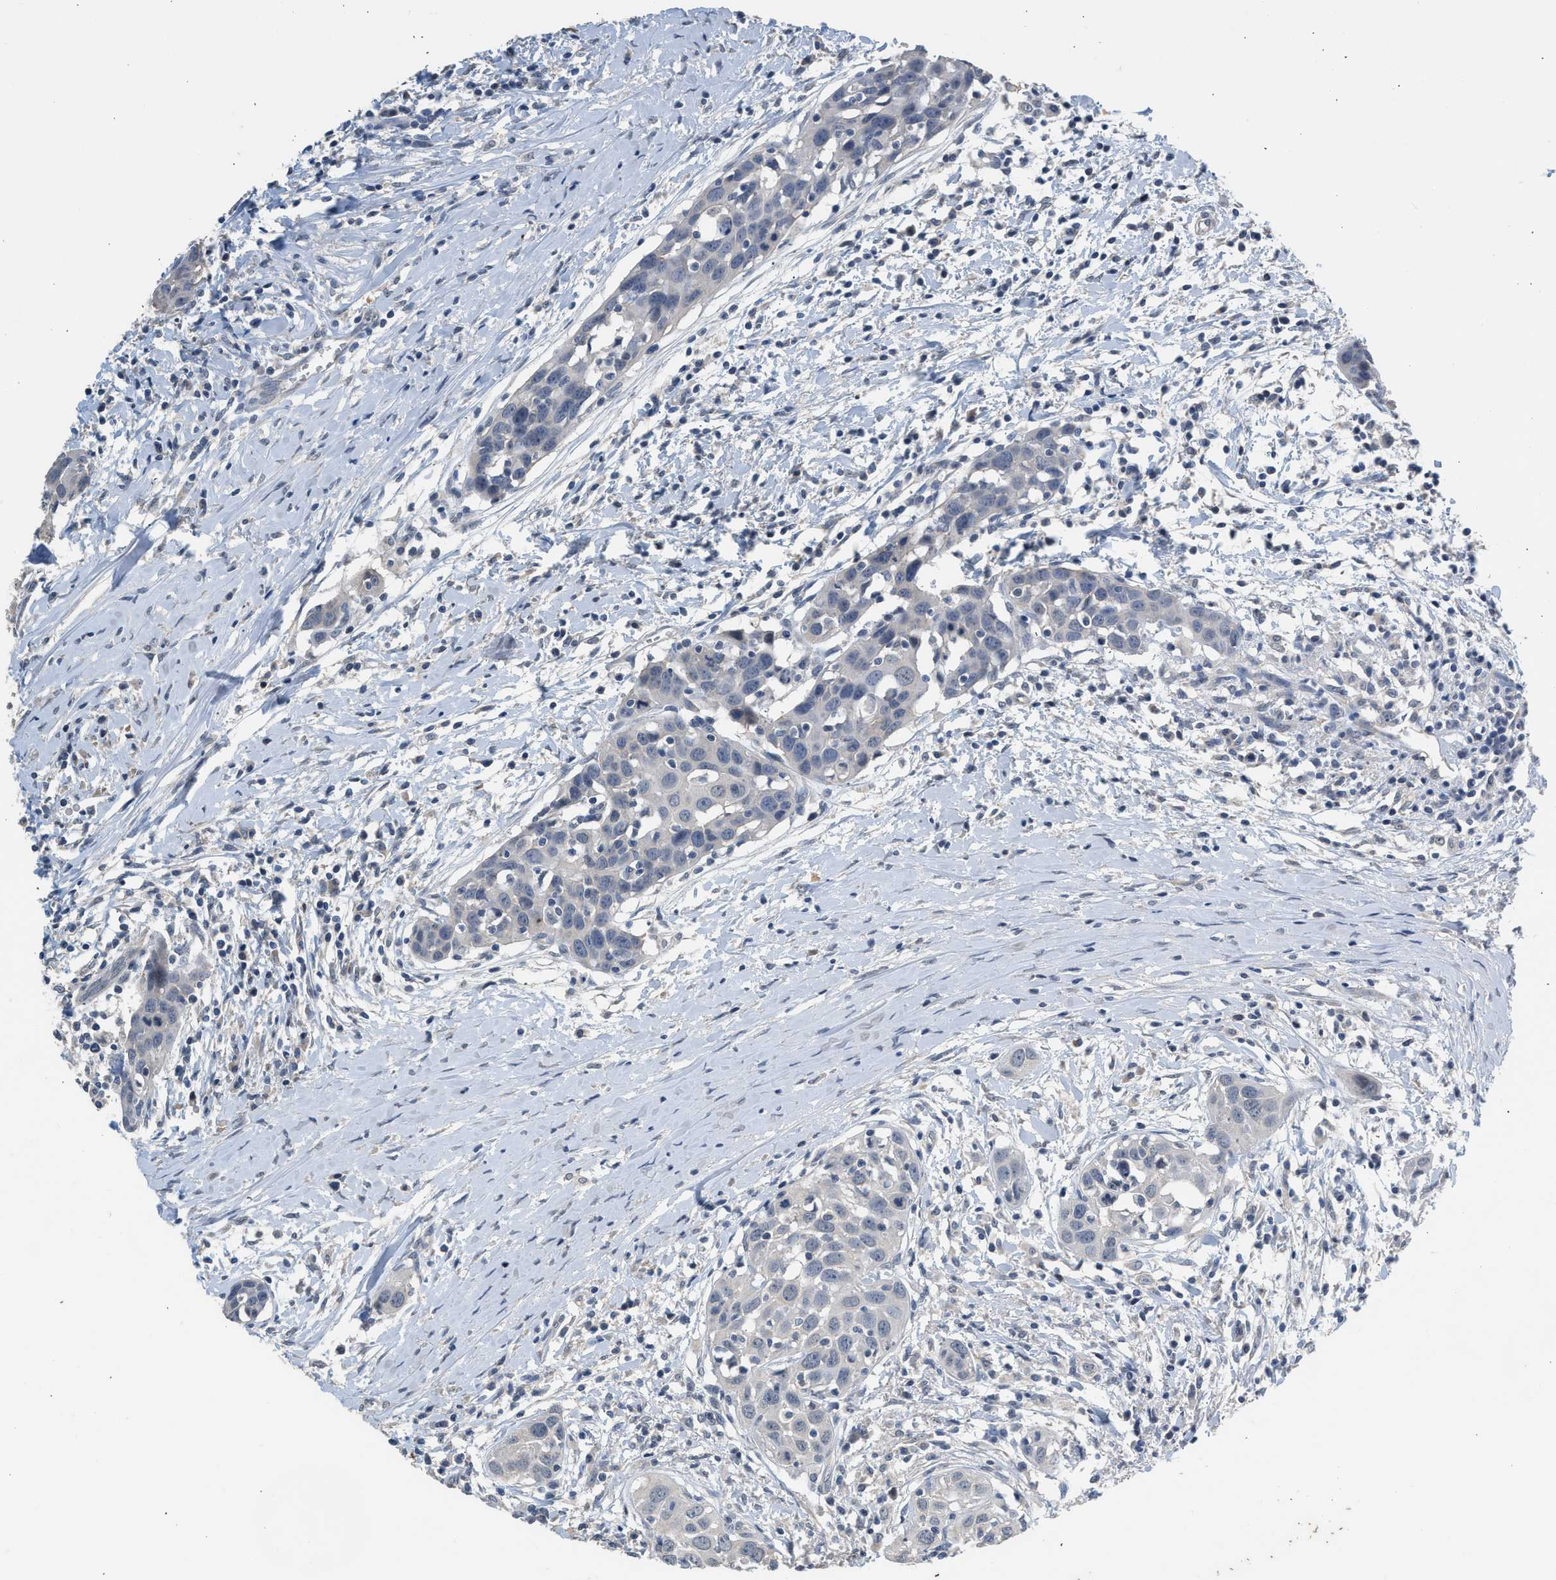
{"staining": {"intensity": "negative", "quantity": "none", "location": "none"}, "tissue": "head and neck cancer", "cell_type": "Tumor cells", "image_type": "cancer", "snomed": [{"axis": "morphology", "description": "Squamous cell carcinoma, NOS"}, {"axis": "topography", "description": "Oral tissue"}, {"axis": "topography", "description": "Head-Neck"}], "caption": "This is a image of immunohistochemistry staining of head and neck squamous cell carcinoma, which shows no positivity in tumor cells.", "gene": "CSF3R", "patient": {"sex": "female", "age": 50}}